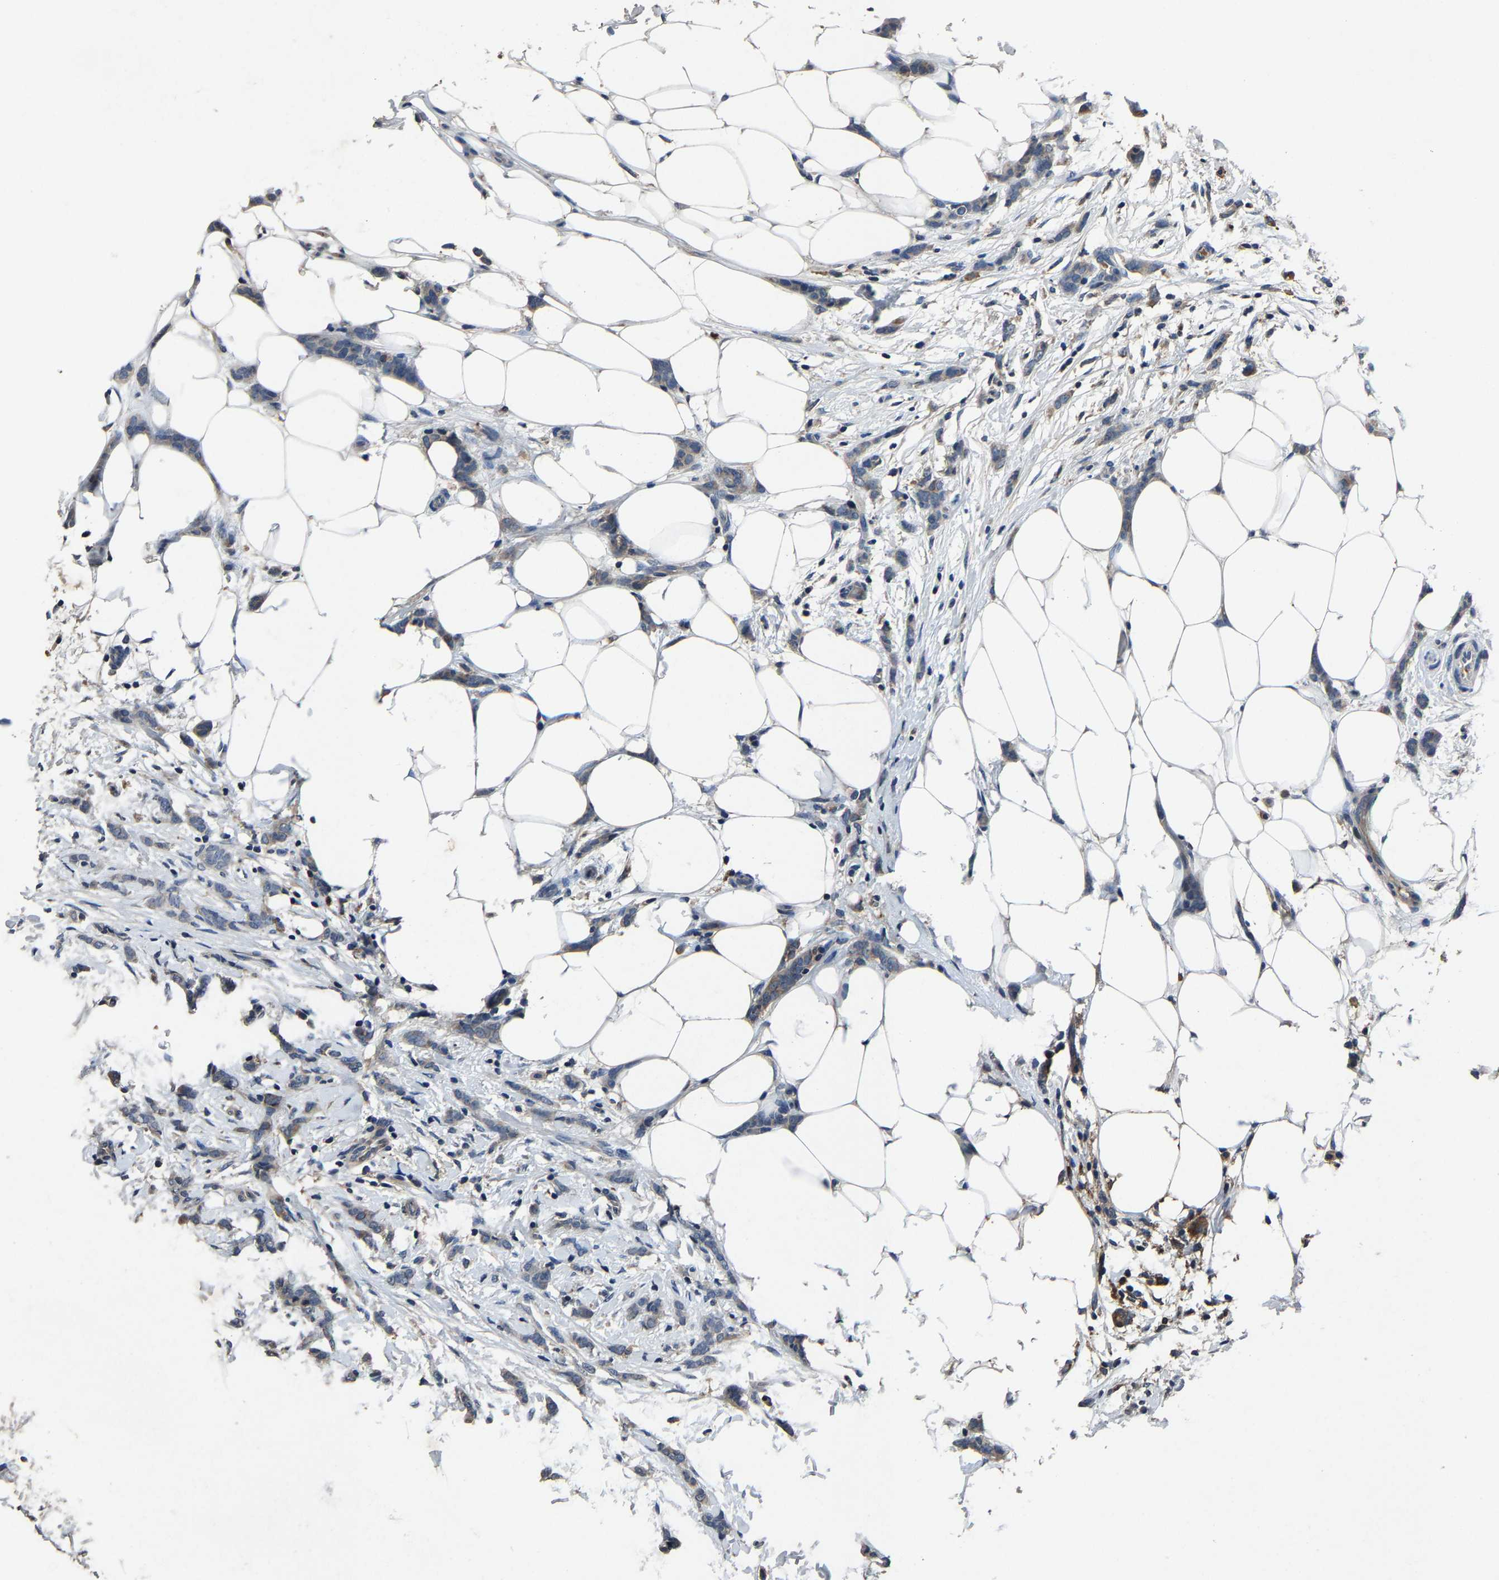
{"staining": {"intensity": "weak", "quantity": "<25%", "location": "cytoplasmic/membranous"}, "tissue": "breast cancer", "cell_type": "Tumor cells", "image_type": "cancer", "snomed": [{"axis": "morphology", "description": "Lobular carcinoma"}, {"axis": "topography", "description": "Skin"}, {"axis": "topography", "description": "Breast"}], "caption": "DAB immunohistochemical staining of breast cancer (lobular carcinoma) demonstrates no significant staining in tumor cells. (DAB (3,3'-diaminobenzidine) IHC visualized using brightfield microscopy, high magnification).", "gene": "PCNX2", "patient": {"sex": "female", "age": 46}}